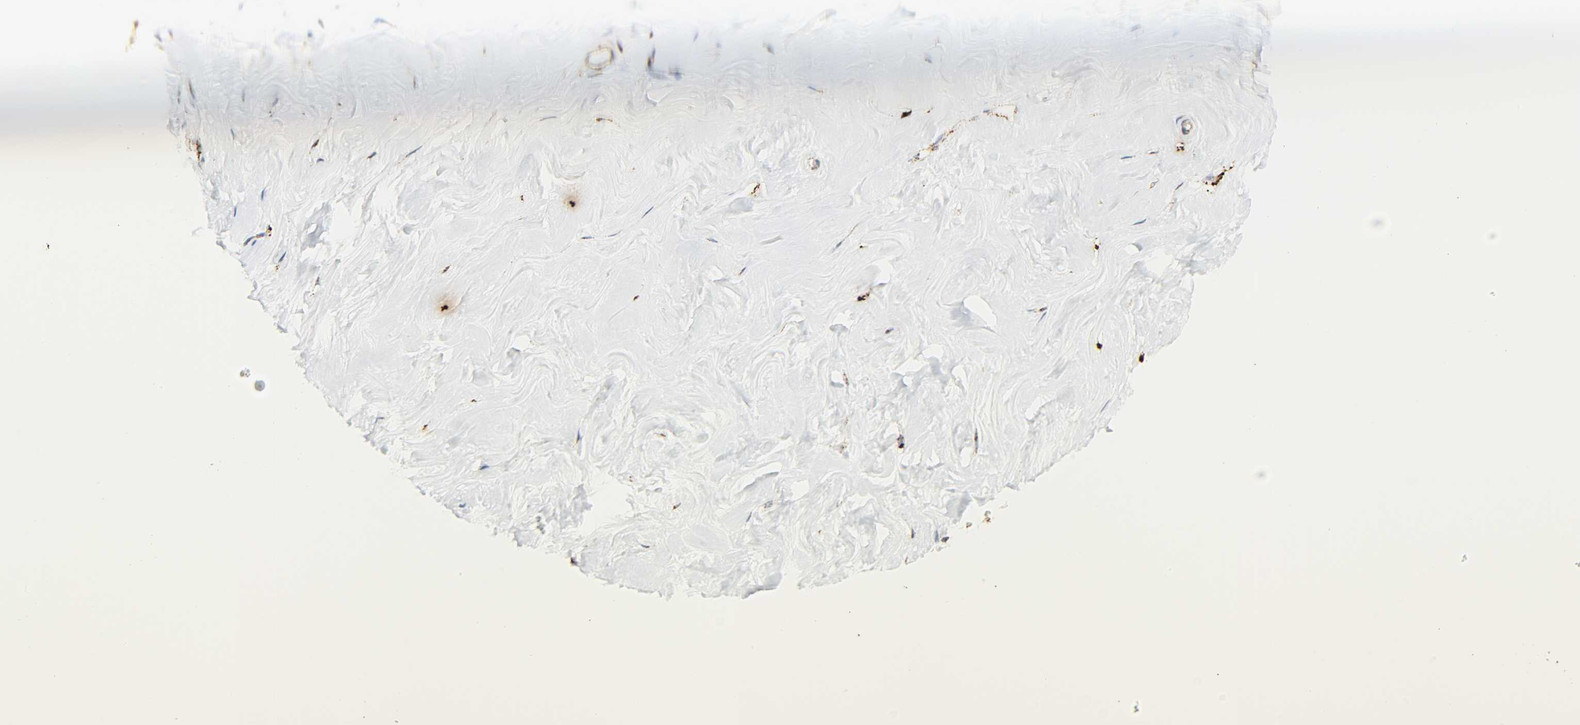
{"staining": {"intensity": "strong", "quantity": ">75%", "location": "cytoplasmic/membranous"}, "tissue": "breast", "cell_type": "Glandular cells", "image_type": "normal", "snomed": [{"axis": "morphology", "description": "Normal tissue, NOS"}, {"axis": "topography", "description": "Breast"}], "caption": "Immunohistochemical staining of unremarkable breast reveals strong cytoplasmic/membranous protein staining in about >75% of glandular cells.", "gene": "PSAP", "patient": {"sex": "female", "age": 23}}